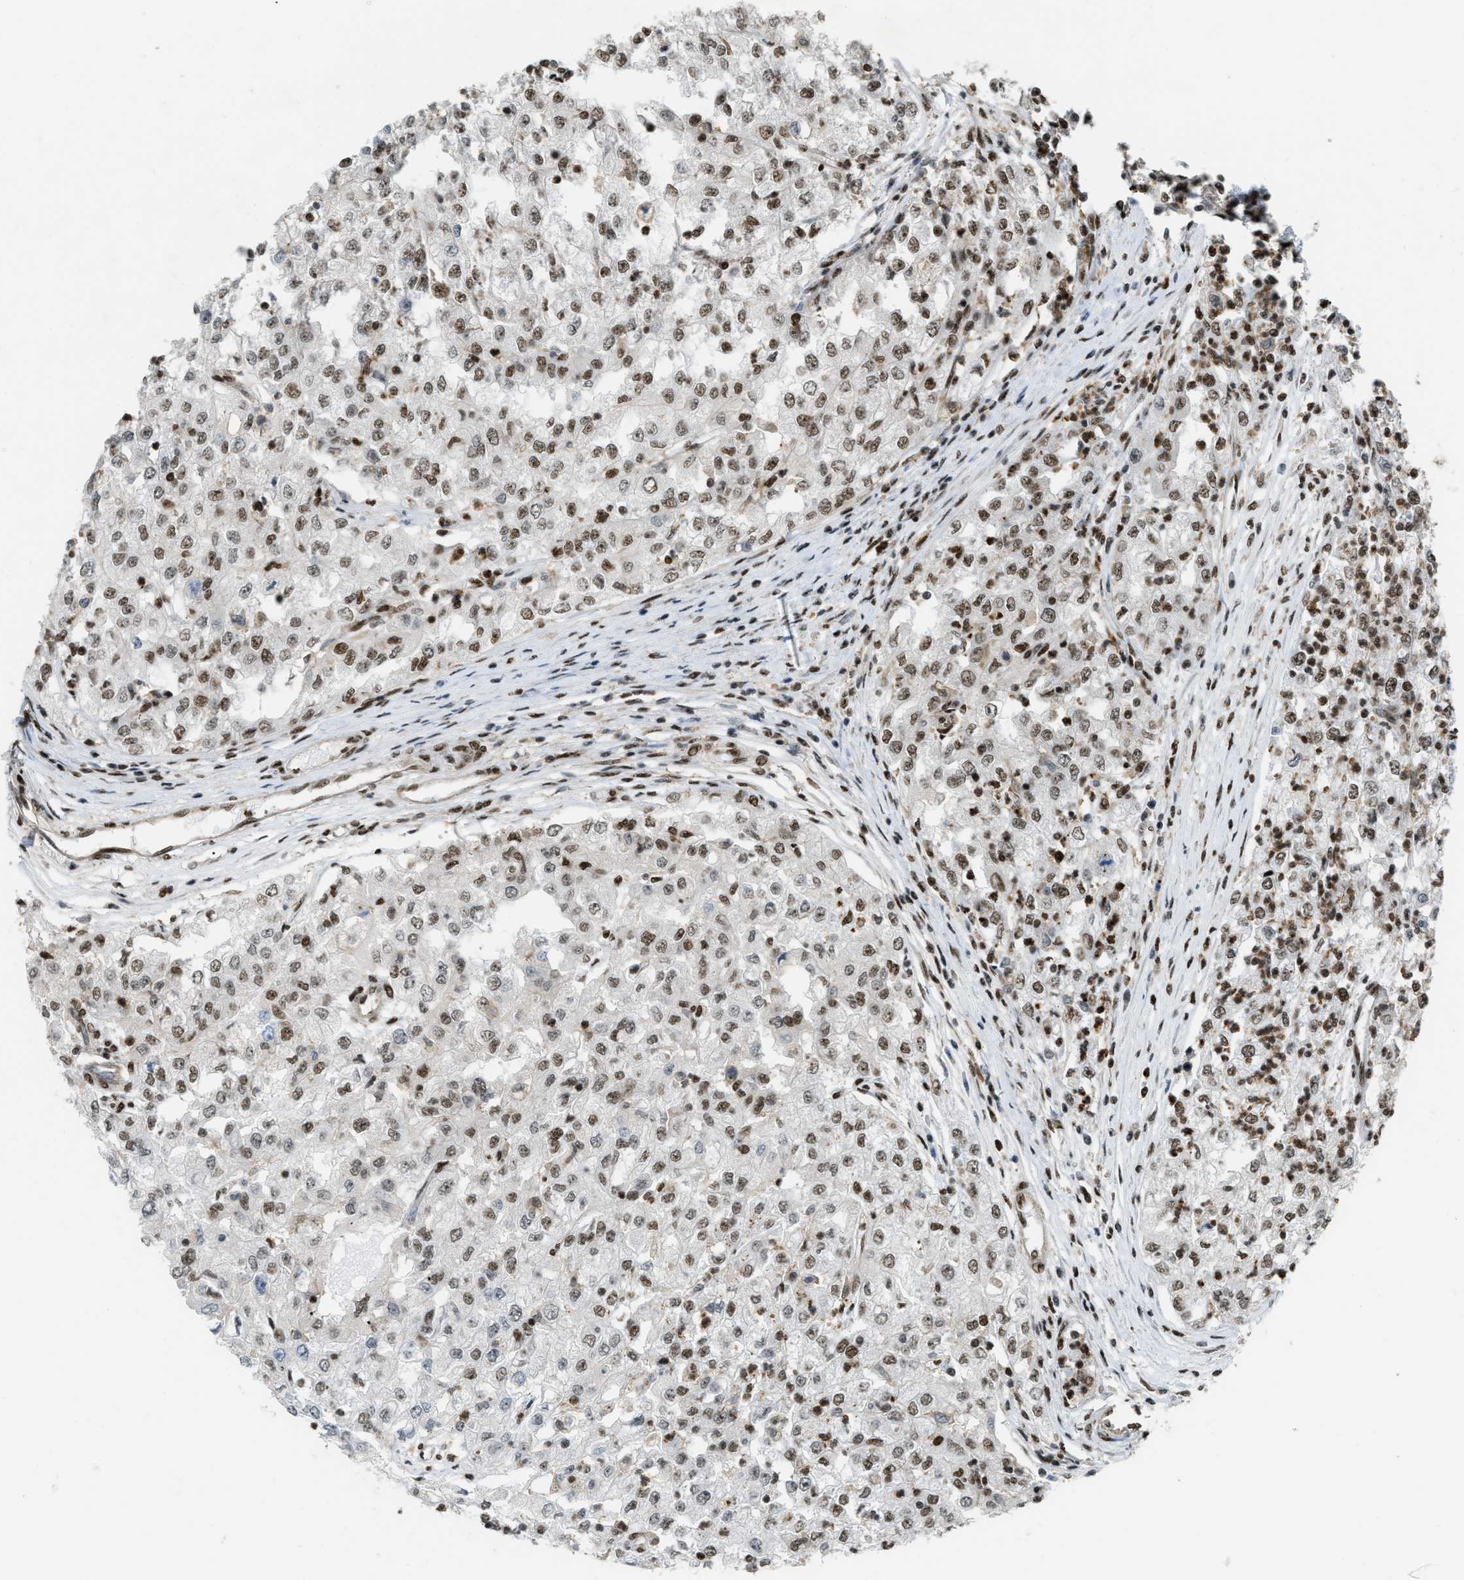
{"staining": {"intensity": "weak", "quantity": ">75%", "location": "nuclear"}, "tissue": "renal cancer", "cell_type": "Tumor cells", "image_type": "cancer", "snomed": [{"axis": "morphology", "description": "Adenocarcinoma, NOS"}, {"axis": "topography", "description": "Kidney"}], "caption": "Immunohistochemistry (IHC) photomicrograph of neoplastic tissue: renal cancer stained using immunohistochemistry exhibits low levels of weak protein expression localized specifically in the nuclear of tumor cells, appearing as a nuclear brown color.", "gene": "NUMA1", "patient": {"sex": "female", "age": 54}}